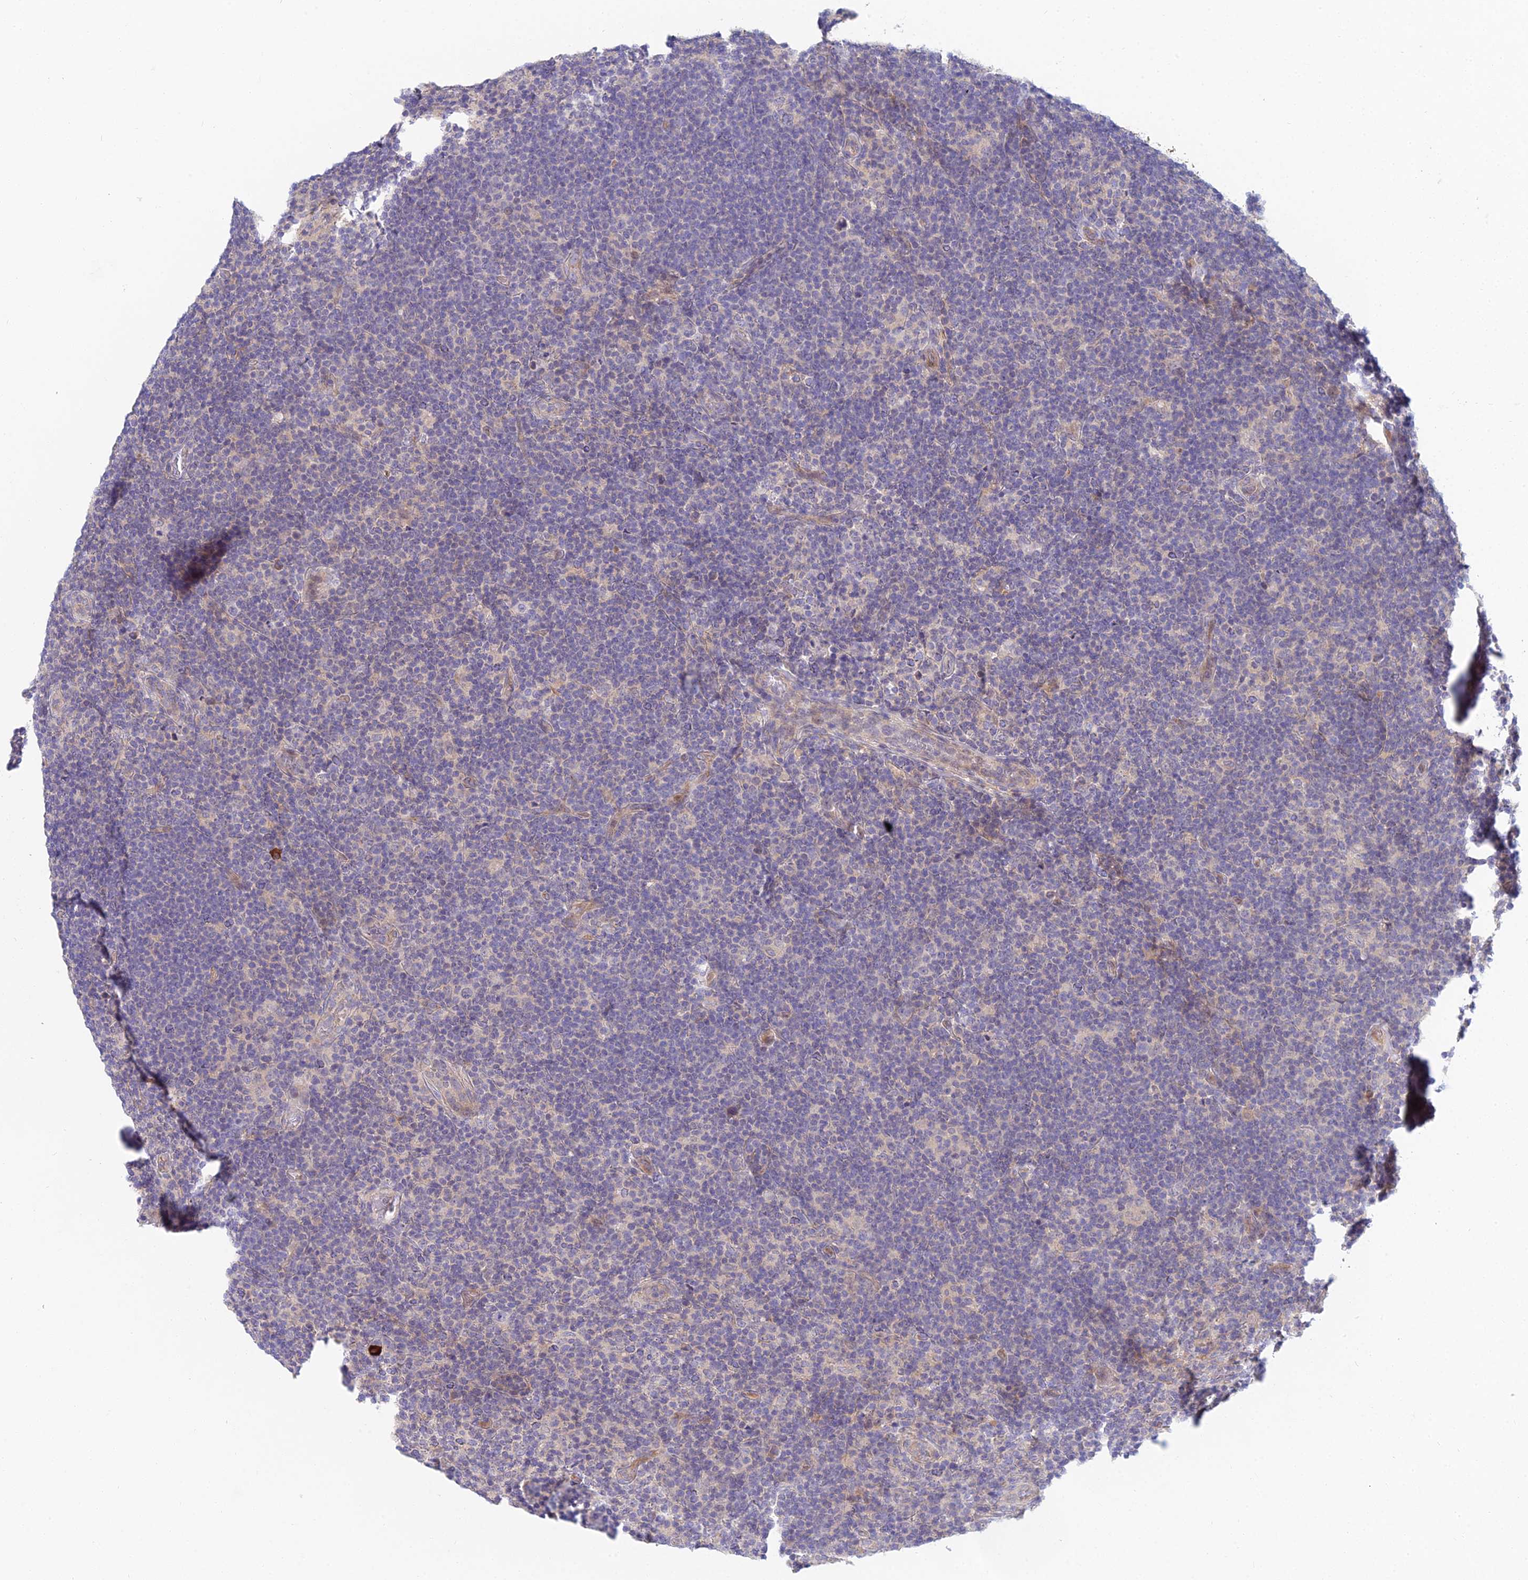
{"staining": {"intensity": "negative", "quantity": "none", "location": "none"}, "tissue": "lymphoma", "cell_type": "Tumor cells", "image_type": "cancer", "snomed": [{"axis": "morphology", "description": "Hodgkin's disease, NOS"}, {"axis": "topography", "description": "Lymph node"}], "caption": "A photomicrograph of human Hodgkin's disease is negative for staining in tumor cells.", "gene": "METTL26", "patient": {"sex": "female", "age": 57}}